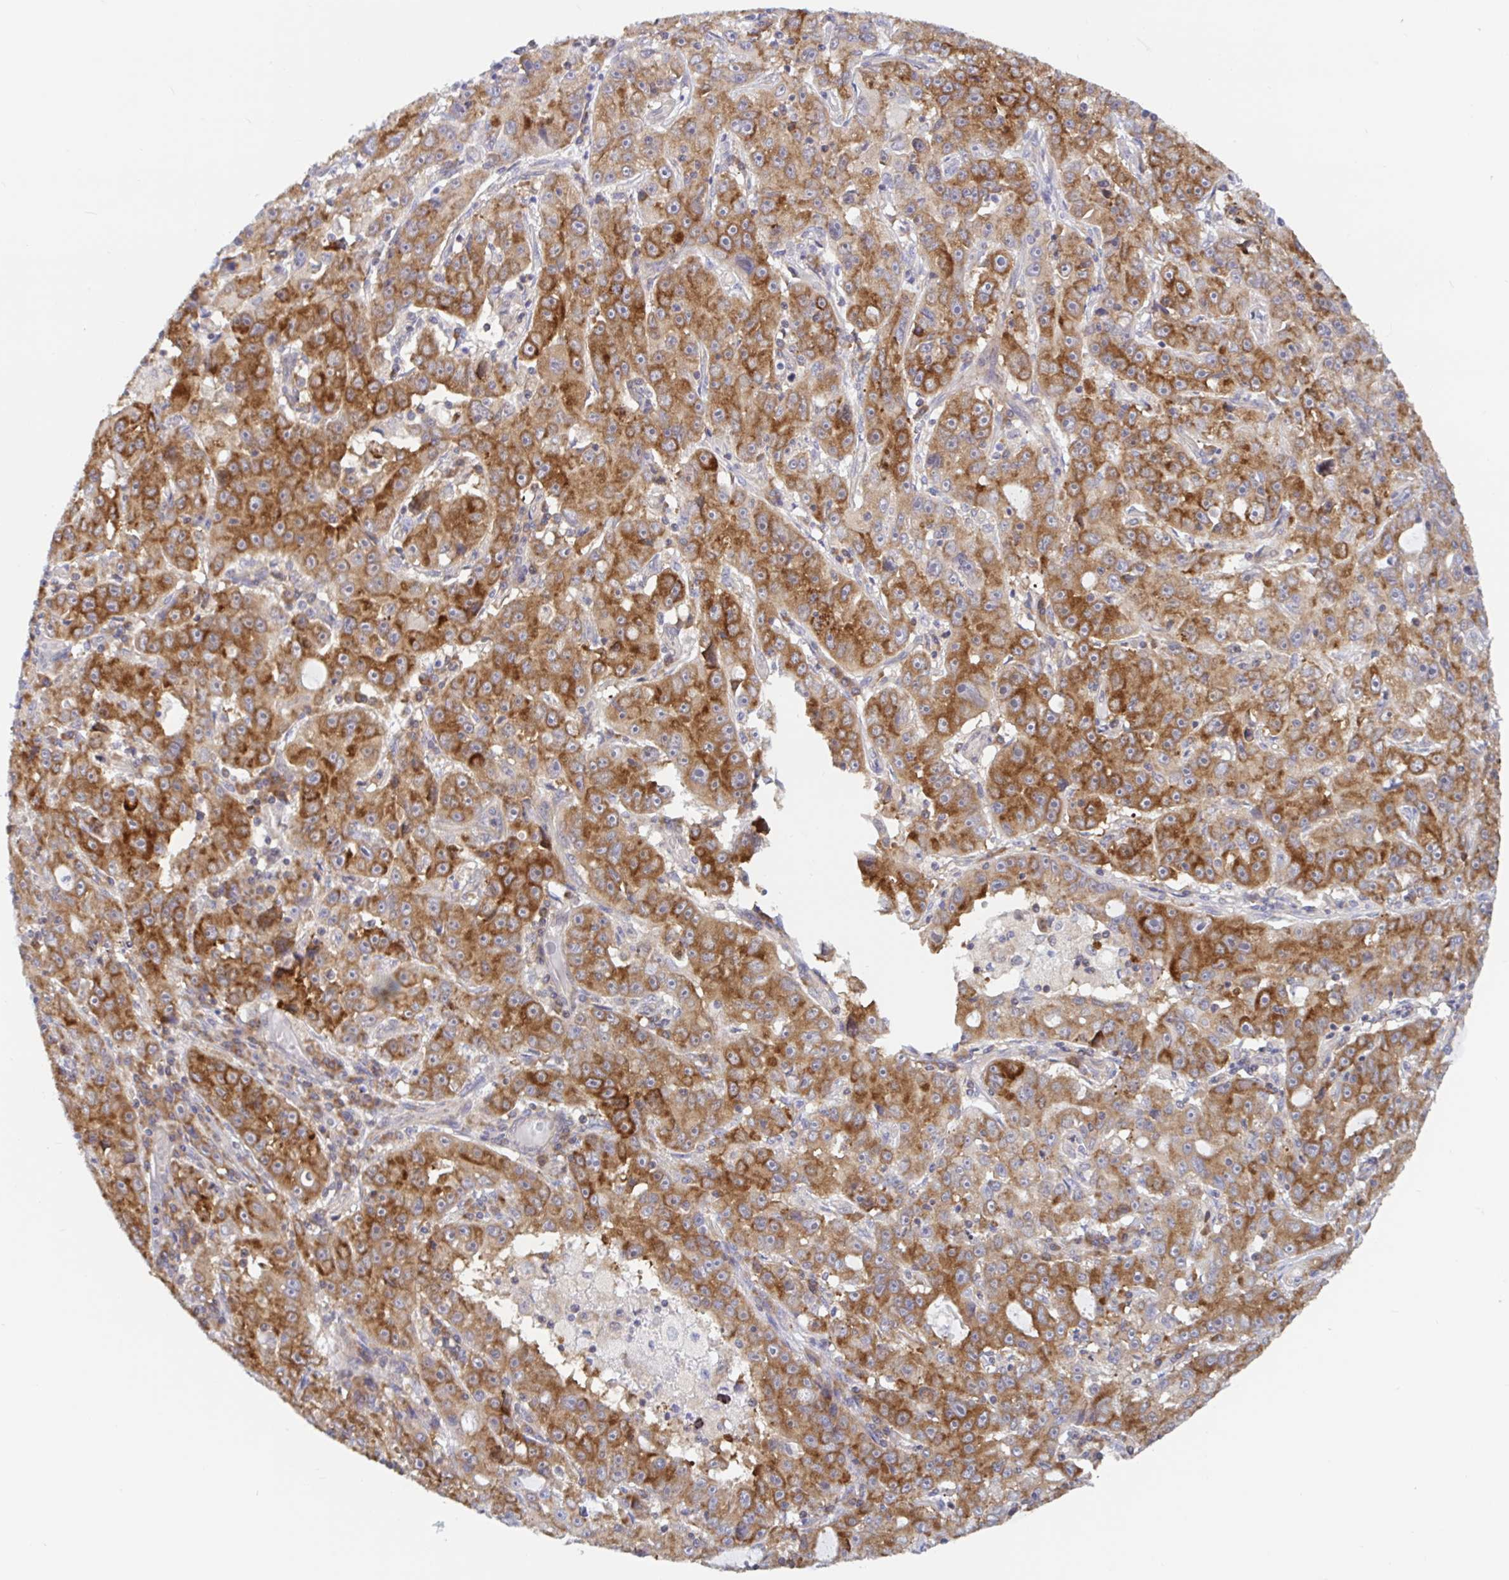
{"staining": {"intensity": "strong", "quantity": ">75%", "location": "cytoplasmic/membranous"}, "tissue": "lung cancer", "cell_type": "Tumor cells", "image_type": "cancer", "snomed": [{"axis": "morphology", "description": "Normal morphology"}, {"axis": "morphology", "description": "Adenocarcinoma, NOS"}, {"axis": "topography", "description": "Lymph node"}, {"axis": "topography", "description": "Lung"}], "caption": "Immunohistochemical staining of human lung cancer shows high levels of strong cytoplasmic/membranous protein positivity in approximately >75% of tumor cells.", "gene": "LARP1", "patient": {"sex": "female", "age": 57}}